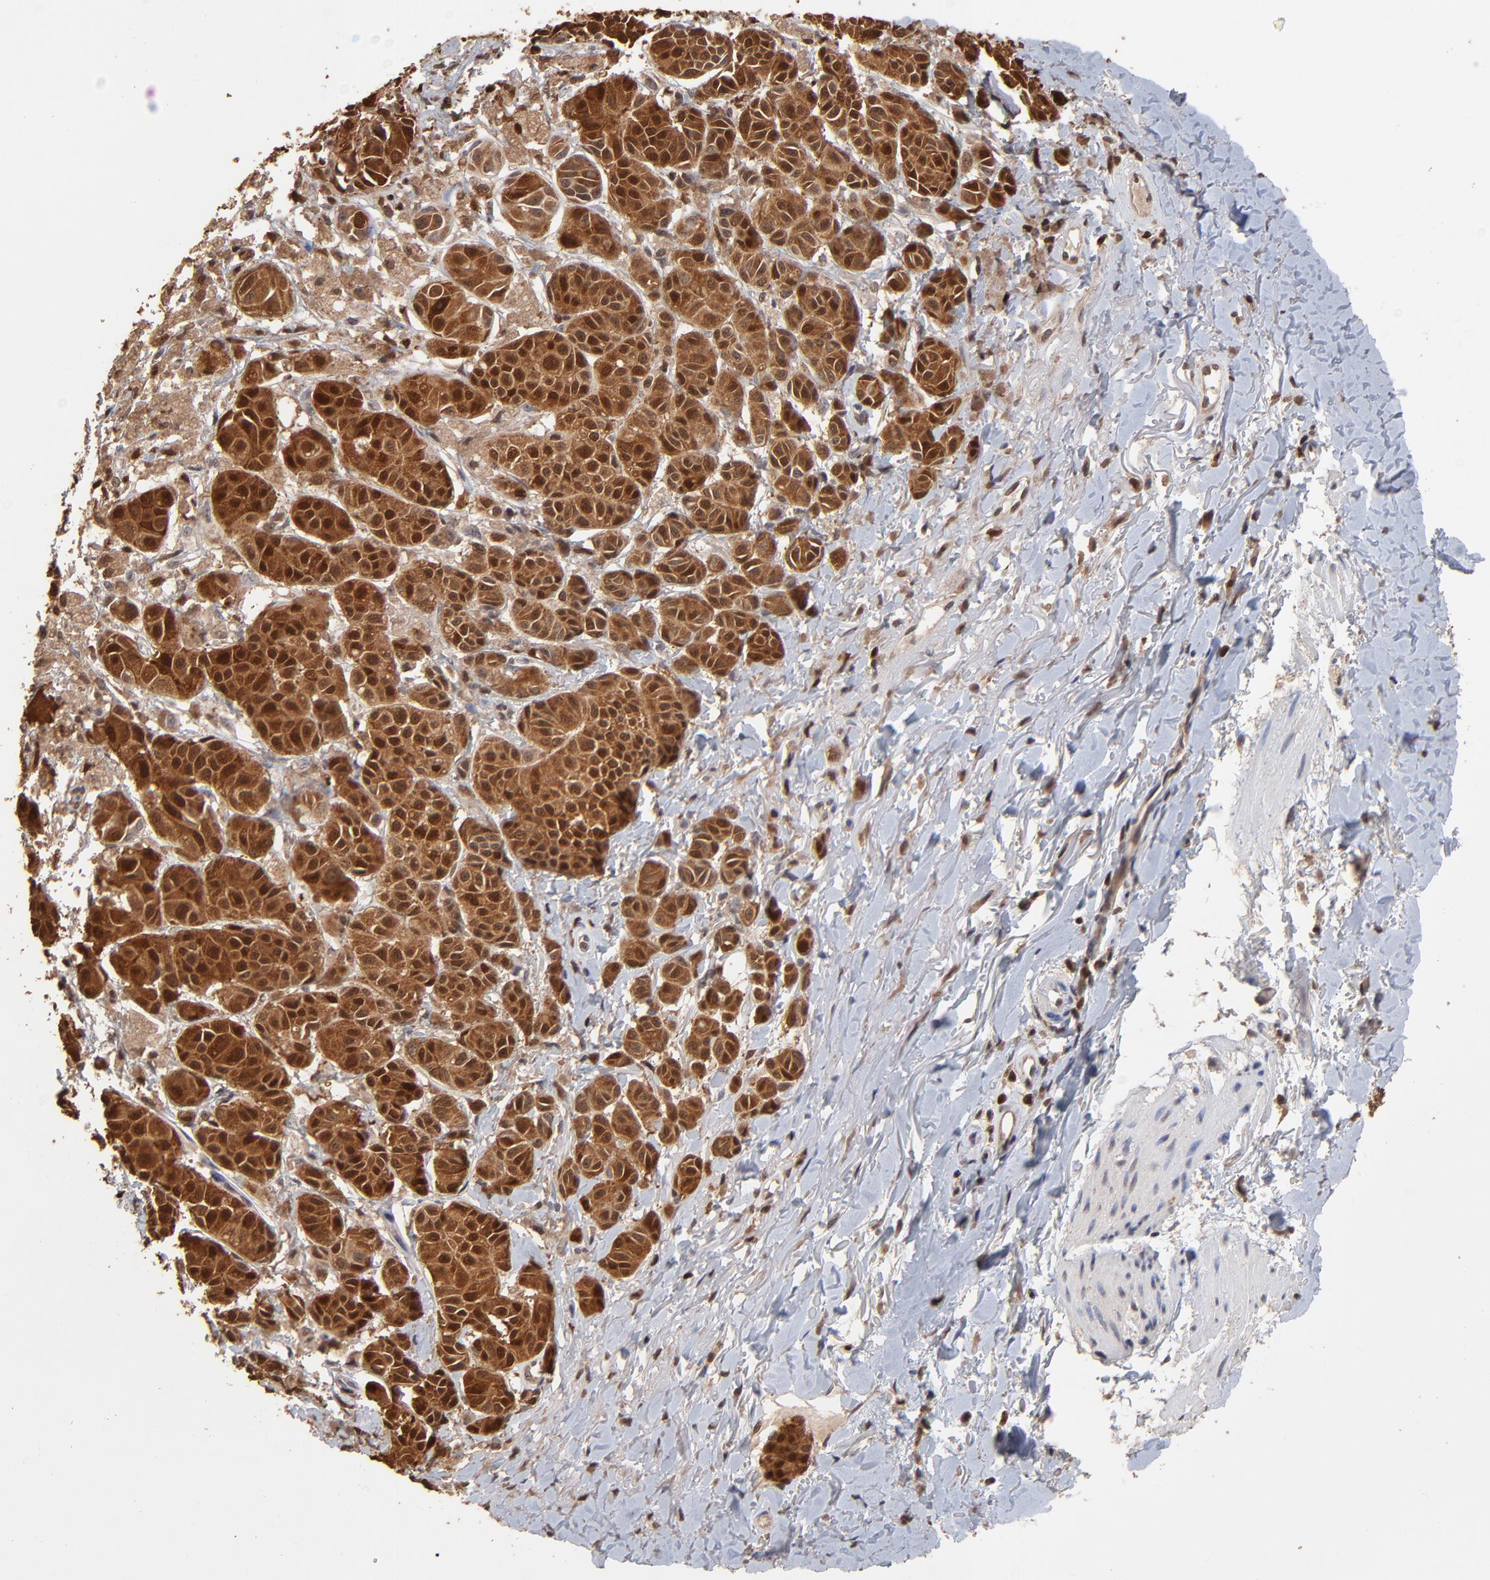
{"staining": {"intensity": "strong", "quantity": ">75%", "location": "cytoplasmic/membranous"}, "tissue": "melanoma", "cell_type": "Tumor cells", "image_type": "cancer", "snomed": [{"axis": "morphology", "description": "Malignant melanoma, NOS"}, {"axis": "topography", "description": "Skin"}], "caption": "Melanoma stained with DAB (3,3'-diaminobenzidine) IHC shows high levels of strong cytoplasmic/membranous expression in approximately >75% of tumor cells.", "gene": "CASP1", "patient": {"sex": "male", "age": 76}}